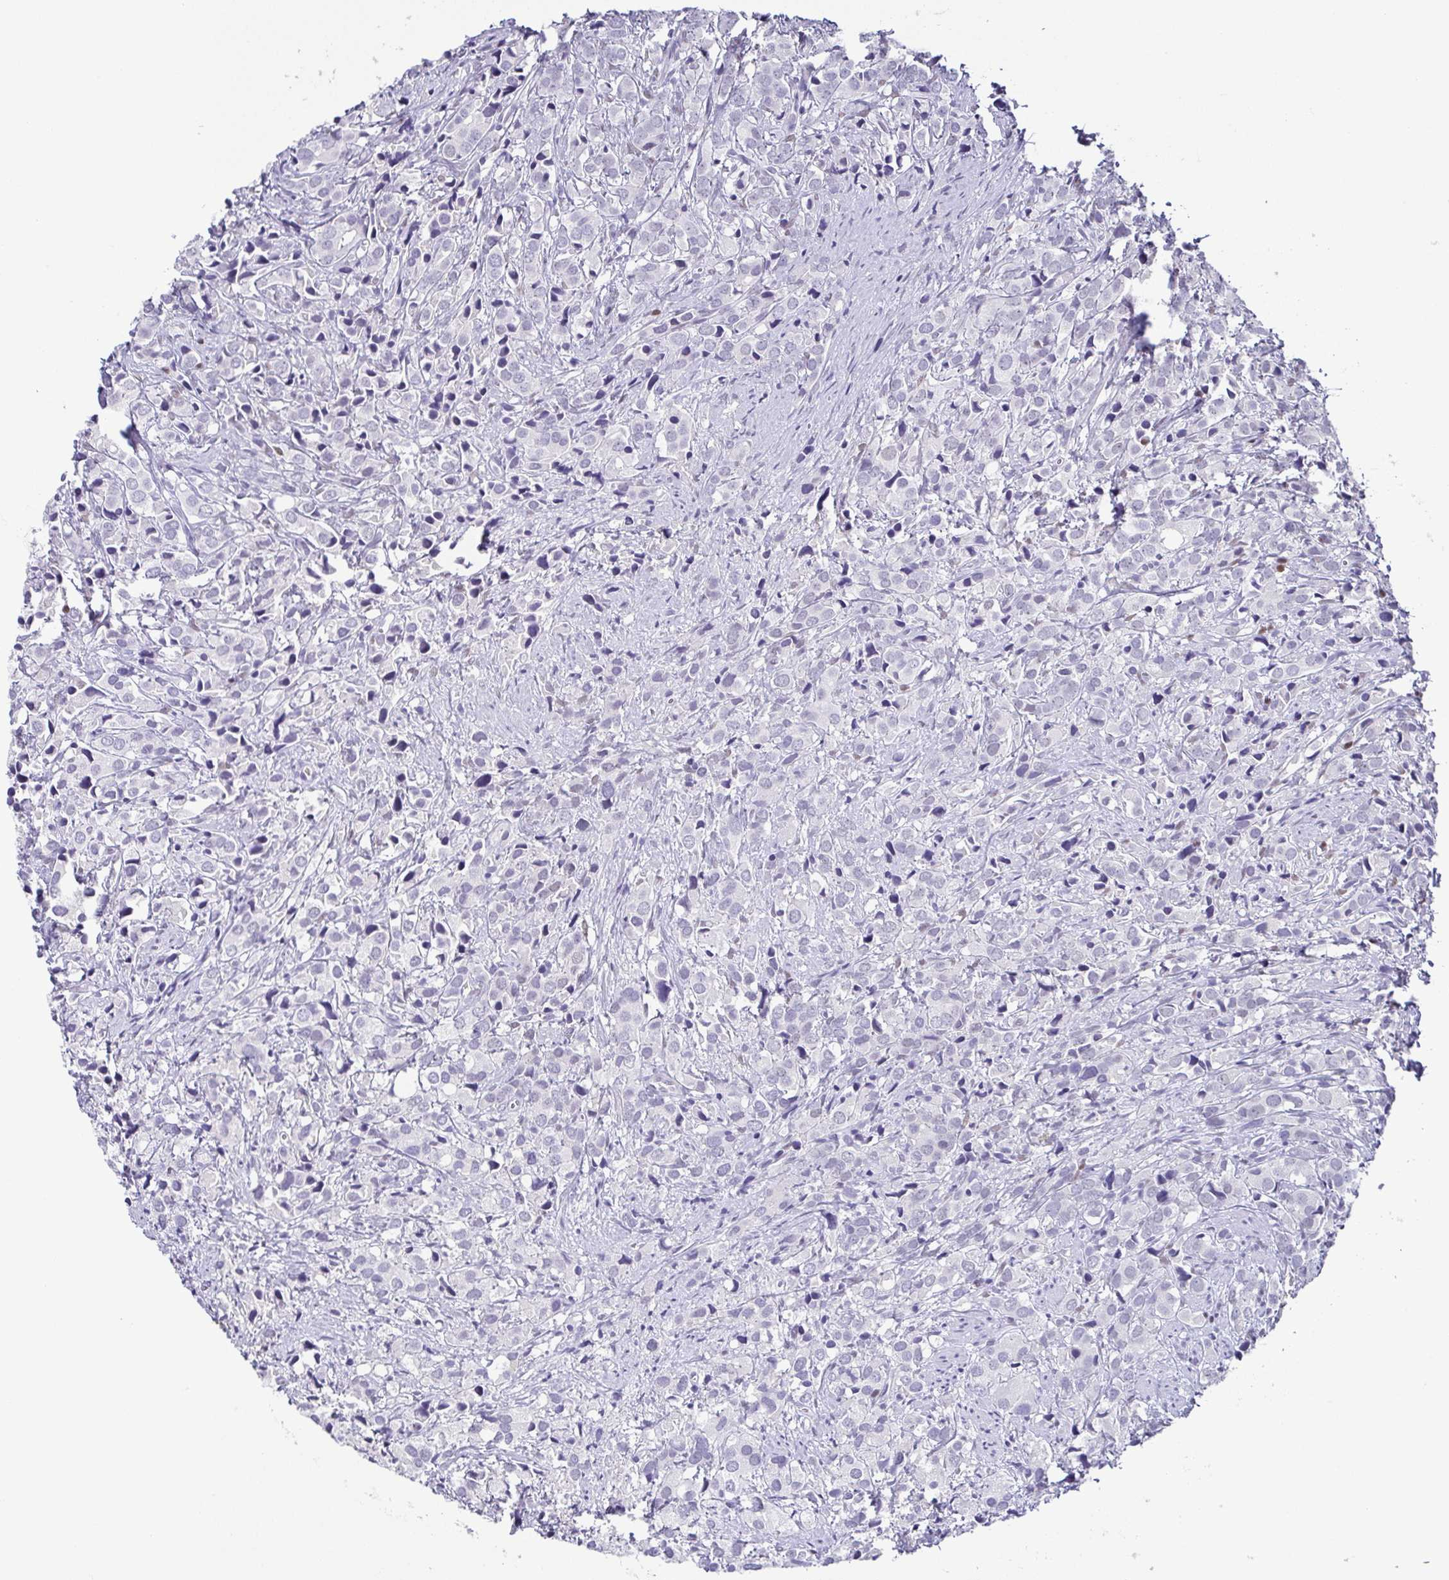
{"staining": {"intensity": "negative", "quantity": "none", "location": "none"}, "tissue": "prostate cancer", "cell_type": "Tumor cells", "image_type": "cancer", "snomed": [{"axis": "morphology", "description": "Adenocarcinoma, High grade"}, {"axis": "topography", "description": "Prostate"}], "caption": "High-grade adenocarcinoma (prostate) was stained to show a protein in brown. There is no significant expression in tumor cells. (Immunohistochemistry (ihc), brightfield microscopy, high magnification).", "gene": "TCF3", "patient": {"sex": "male", "age": 86}}